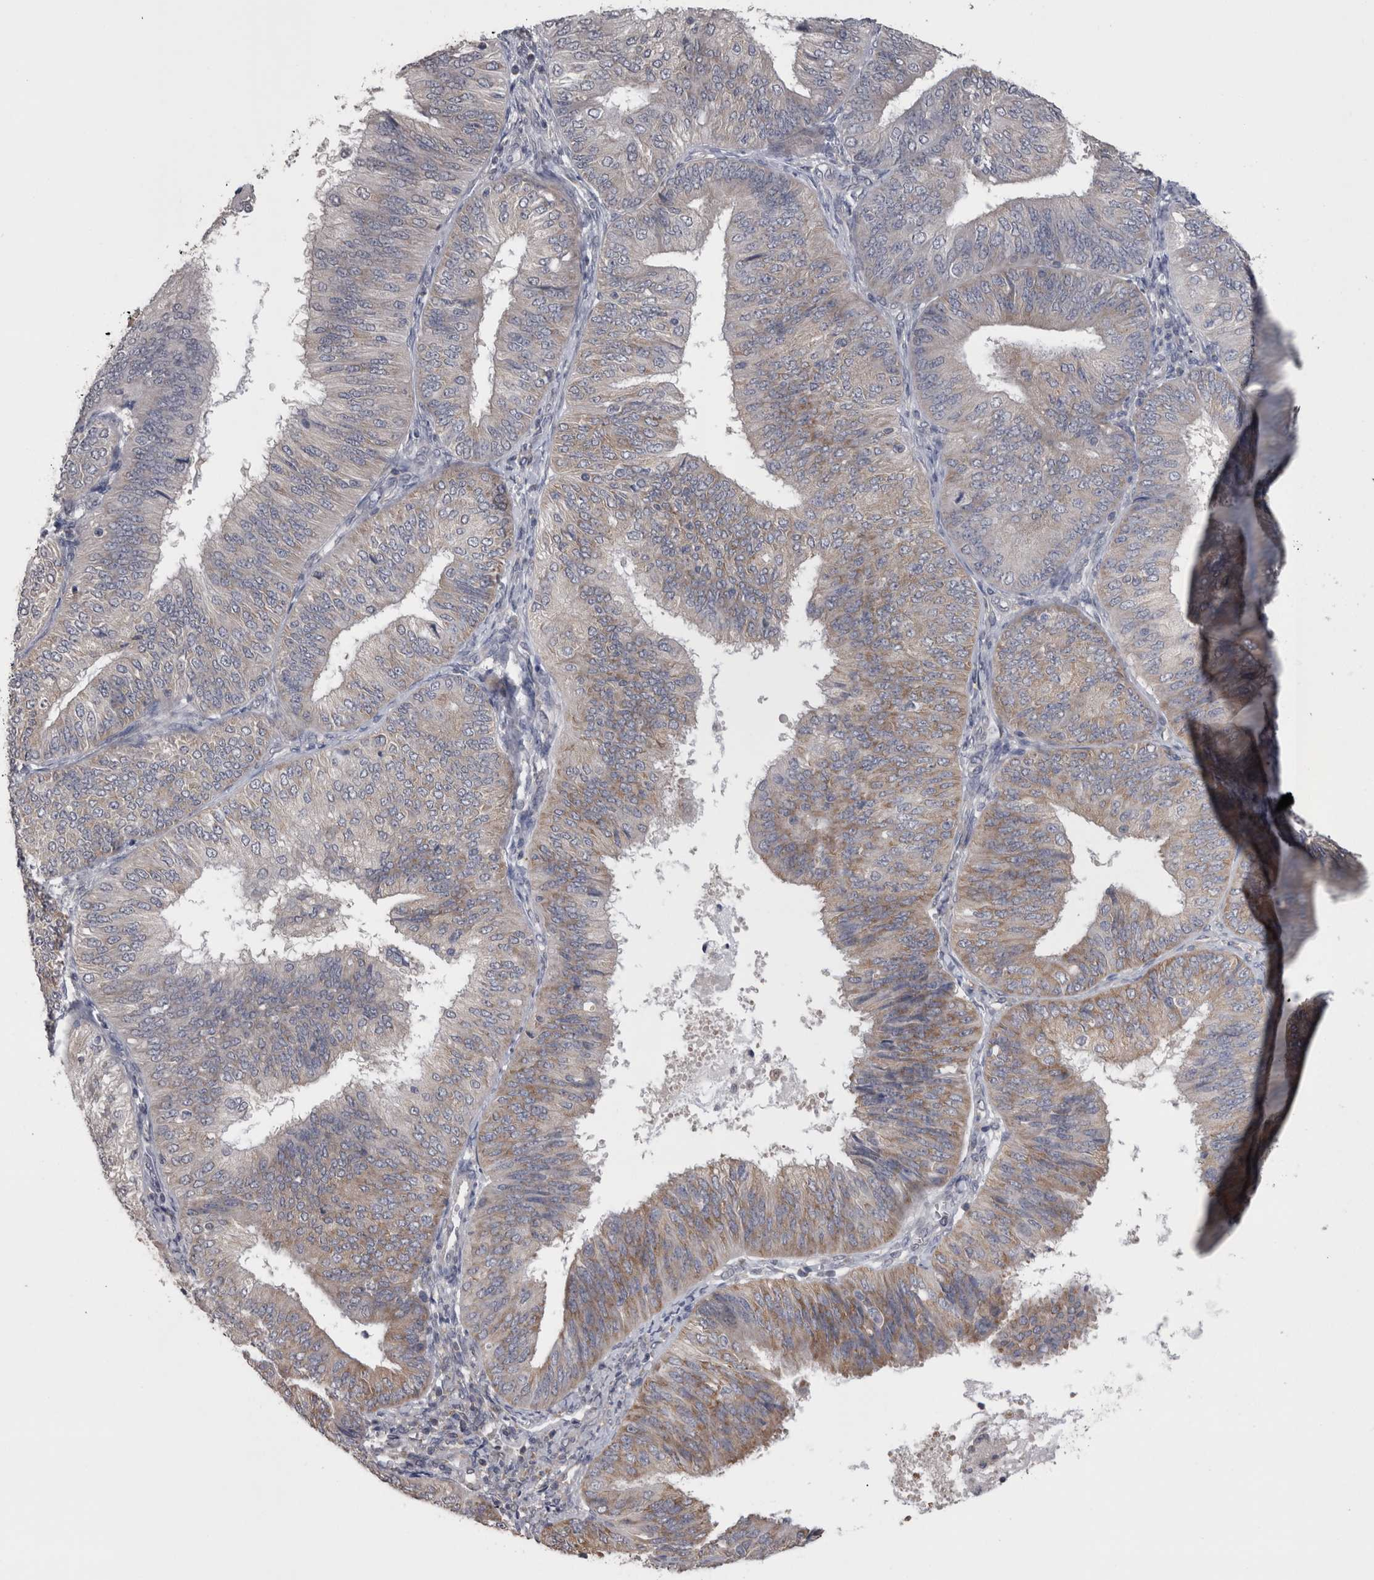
{"staining": {"intensity": "moderate", "quantity": "<25%", "location": "cytoplasmic/membranous"}, "tissue": "endometrial cancer", "cell_type": "Tumor cells", "image_type": "cancer", "snomed": [{"axis": "morphology", "description": "Adenocarcinoma, NOS"}, {"axis": "topography", "description": "Endometrium"}], "caption": "Brown immunohistochemical staining in human adenocarcinoma (endometrial) shows moderate cytoplasmic/membranous expression in about <25% of tumor cells. (Brightfield microscopy of DAB IHC at high magnification).", "gene": "DDX6", "patient": {"sex": "female", "age": 58}}